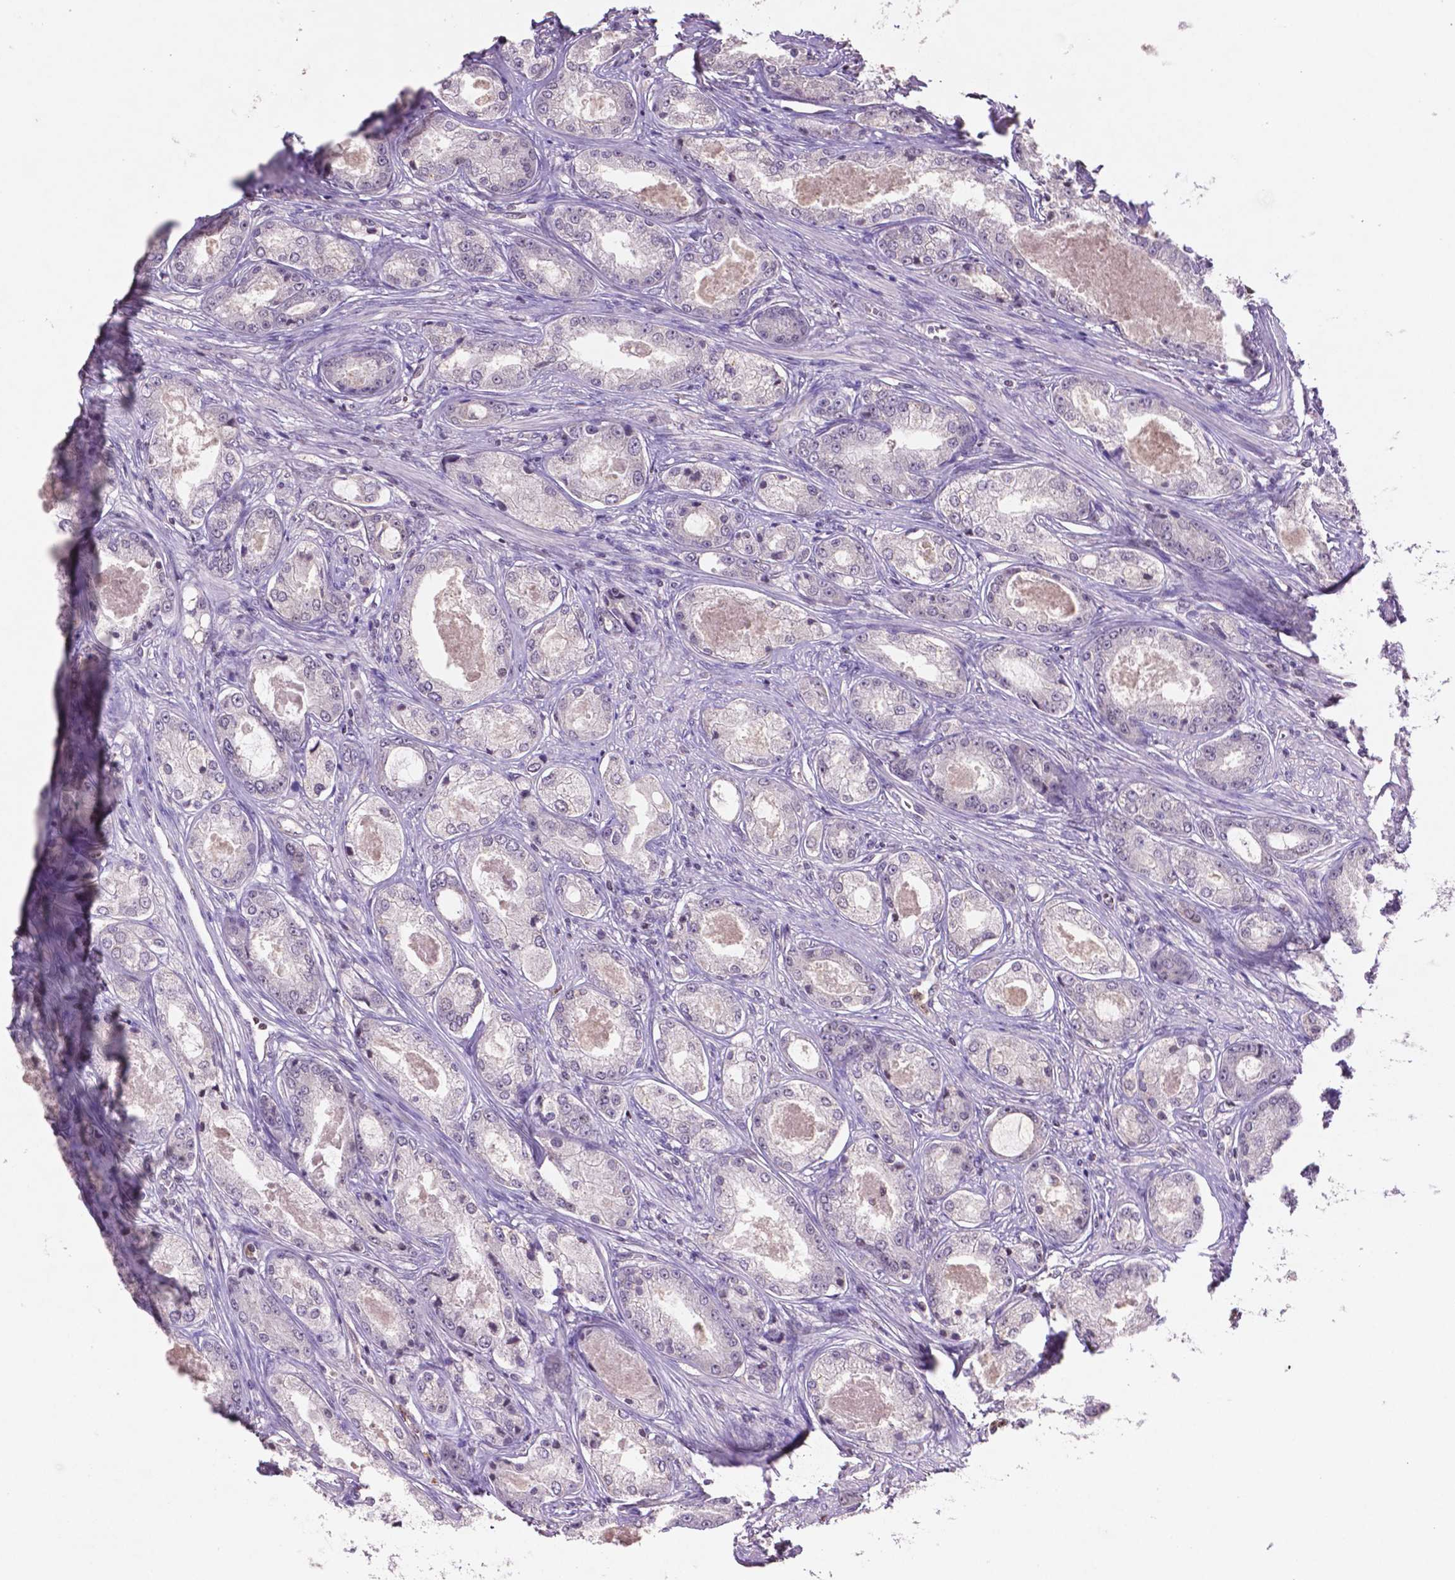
{"staining": {"intensity": "negative", "quantity": "none", "location": "none"}, "tissue": "prostate cancer", "cell_type": "Tumor cells", "image_type": "cancer", "snomed": [{"axis": "morphology", "description": "Adenocarcinoma, Low grade"}, {"axis": "topography", "description": "Prostate"}], "caption": "Tumor cells are negative for brown protein staining in prostate adenocarcinoma (low-grade).", "gene": "GLRX", "patient": {"sex": "male", "age": 68}}